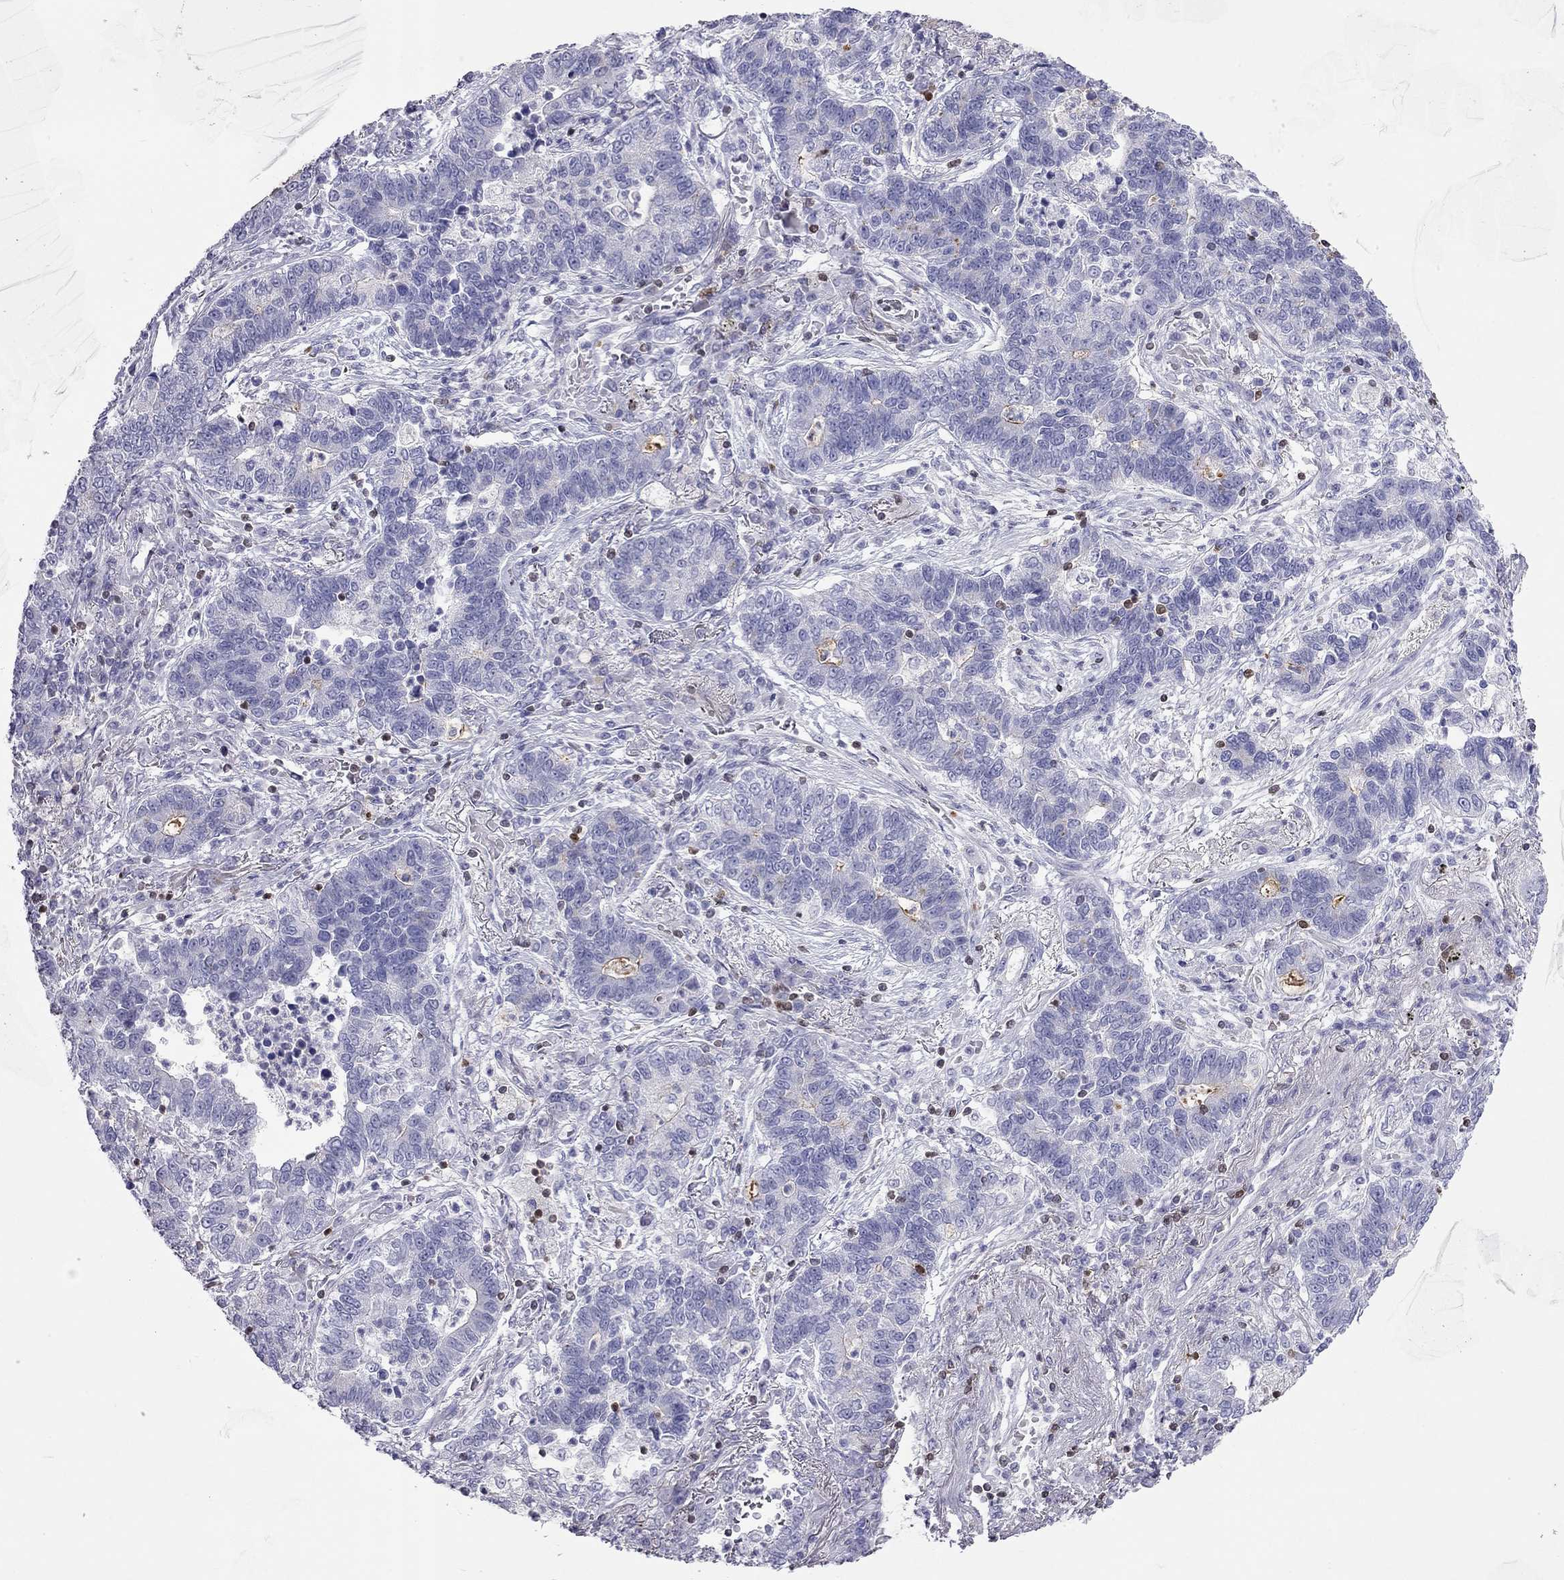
{"staining": {"intensity": "negative", "quantity": "none", "location": "none"}, "tissue": "lung cancer", "cell_type": "Tumor cells", "image_type": "cancer", "snomed": [{"axis": "morphology", "description": "Adenocarcinoma, NOS"}, {"axis": "topography", "description": "Lung"}], "caption": "Tumor cells are negative for protein expression in human lung cancer.", "gene": "SH2D2A", "patient": {"sex": "female", "age": 57}}